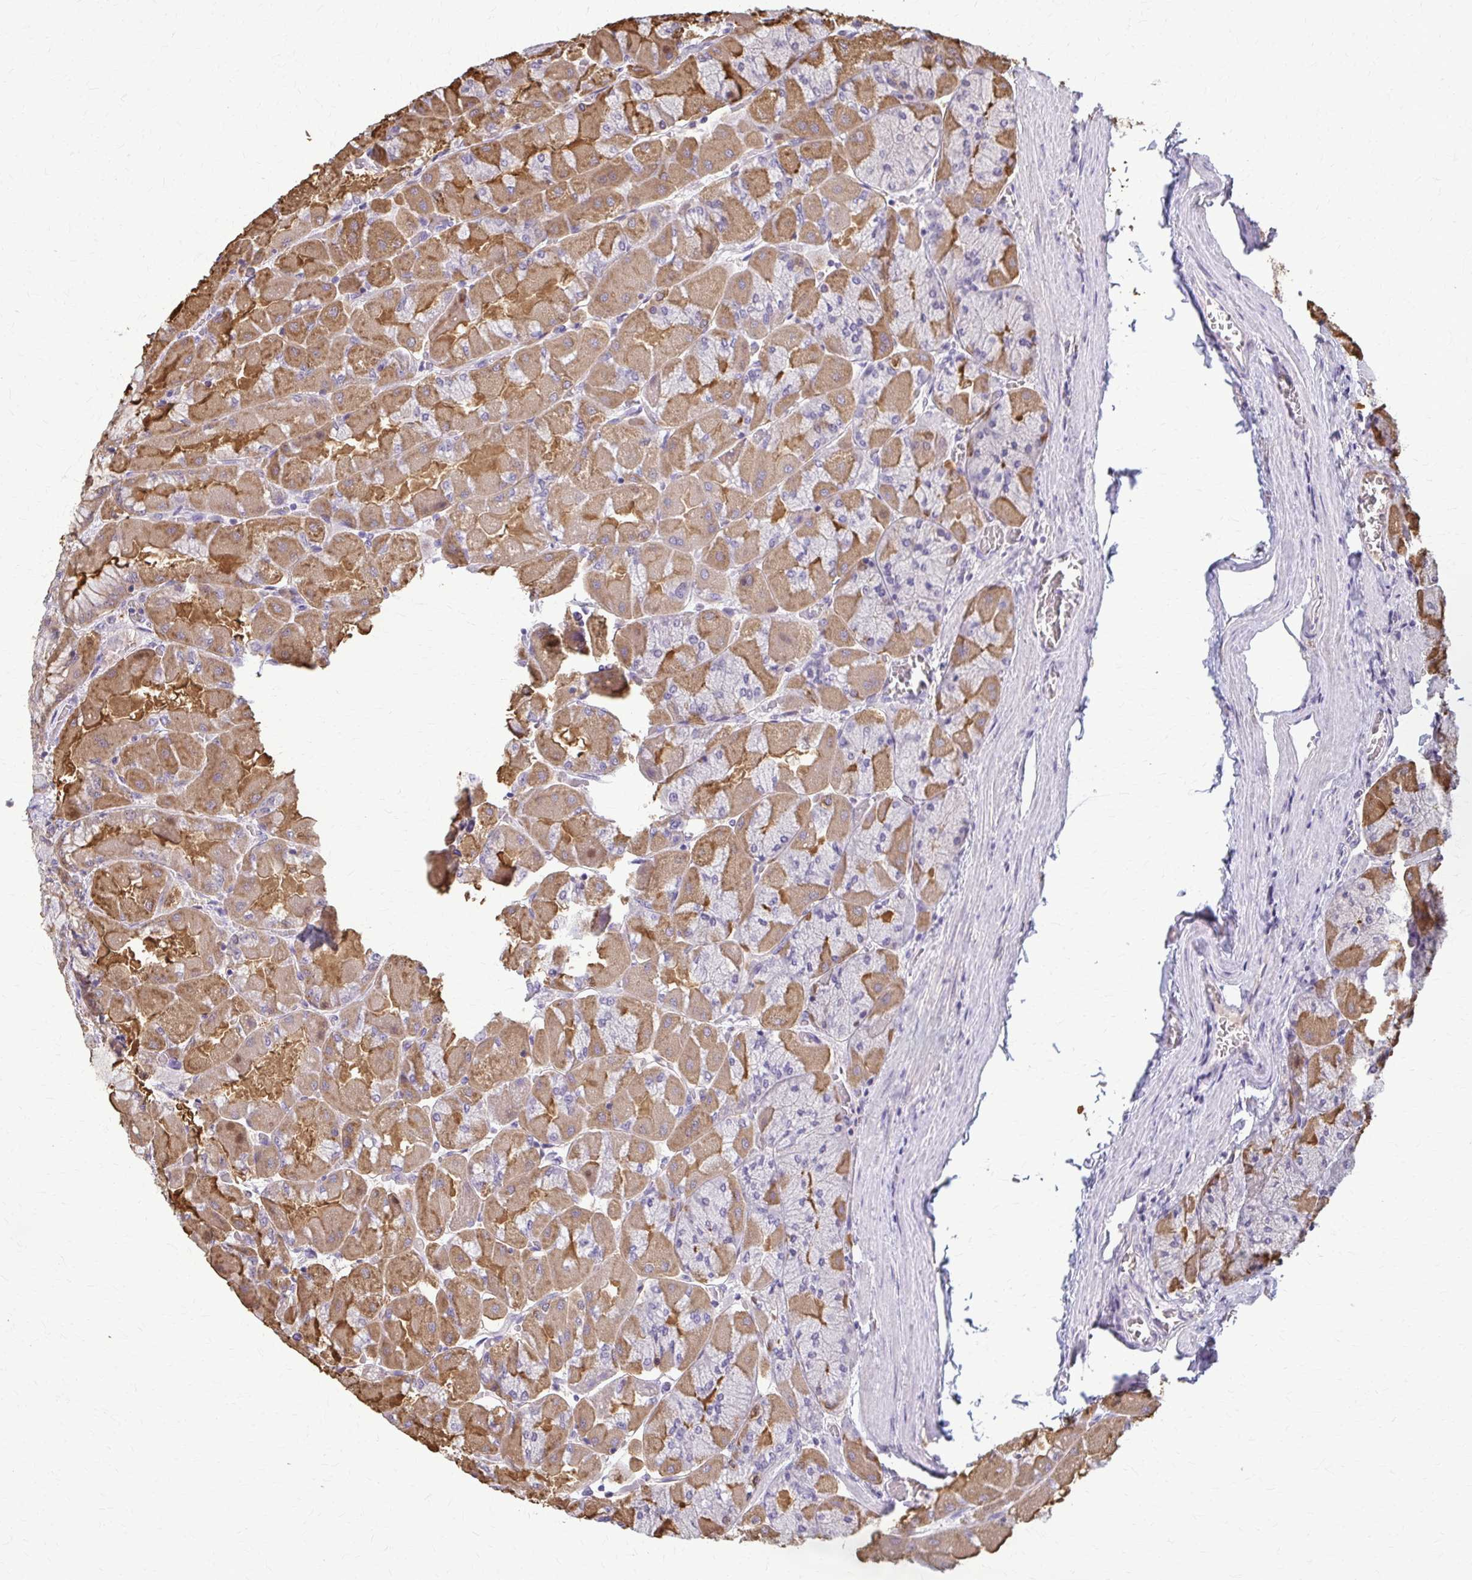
{"staining": {"intensity": "moderate", "quantity": ">75%", "location": "cytoplasmic/membranous"}, "tissue": "stomach", "cell_type": "Glandular cells", "image_type": "normal", "snomed": [{"axis": "morphology", "description": "Normal tissue, NOS"}, {"axis": "topography", "description": "Stomach"}], "caption": "Moderate cytoplasmic/membranous protein positivity is present in approximately >75% of glandular cells in stomach.", "gene": "ZNF34", "patient": {"sex": "female", "age": 61}}